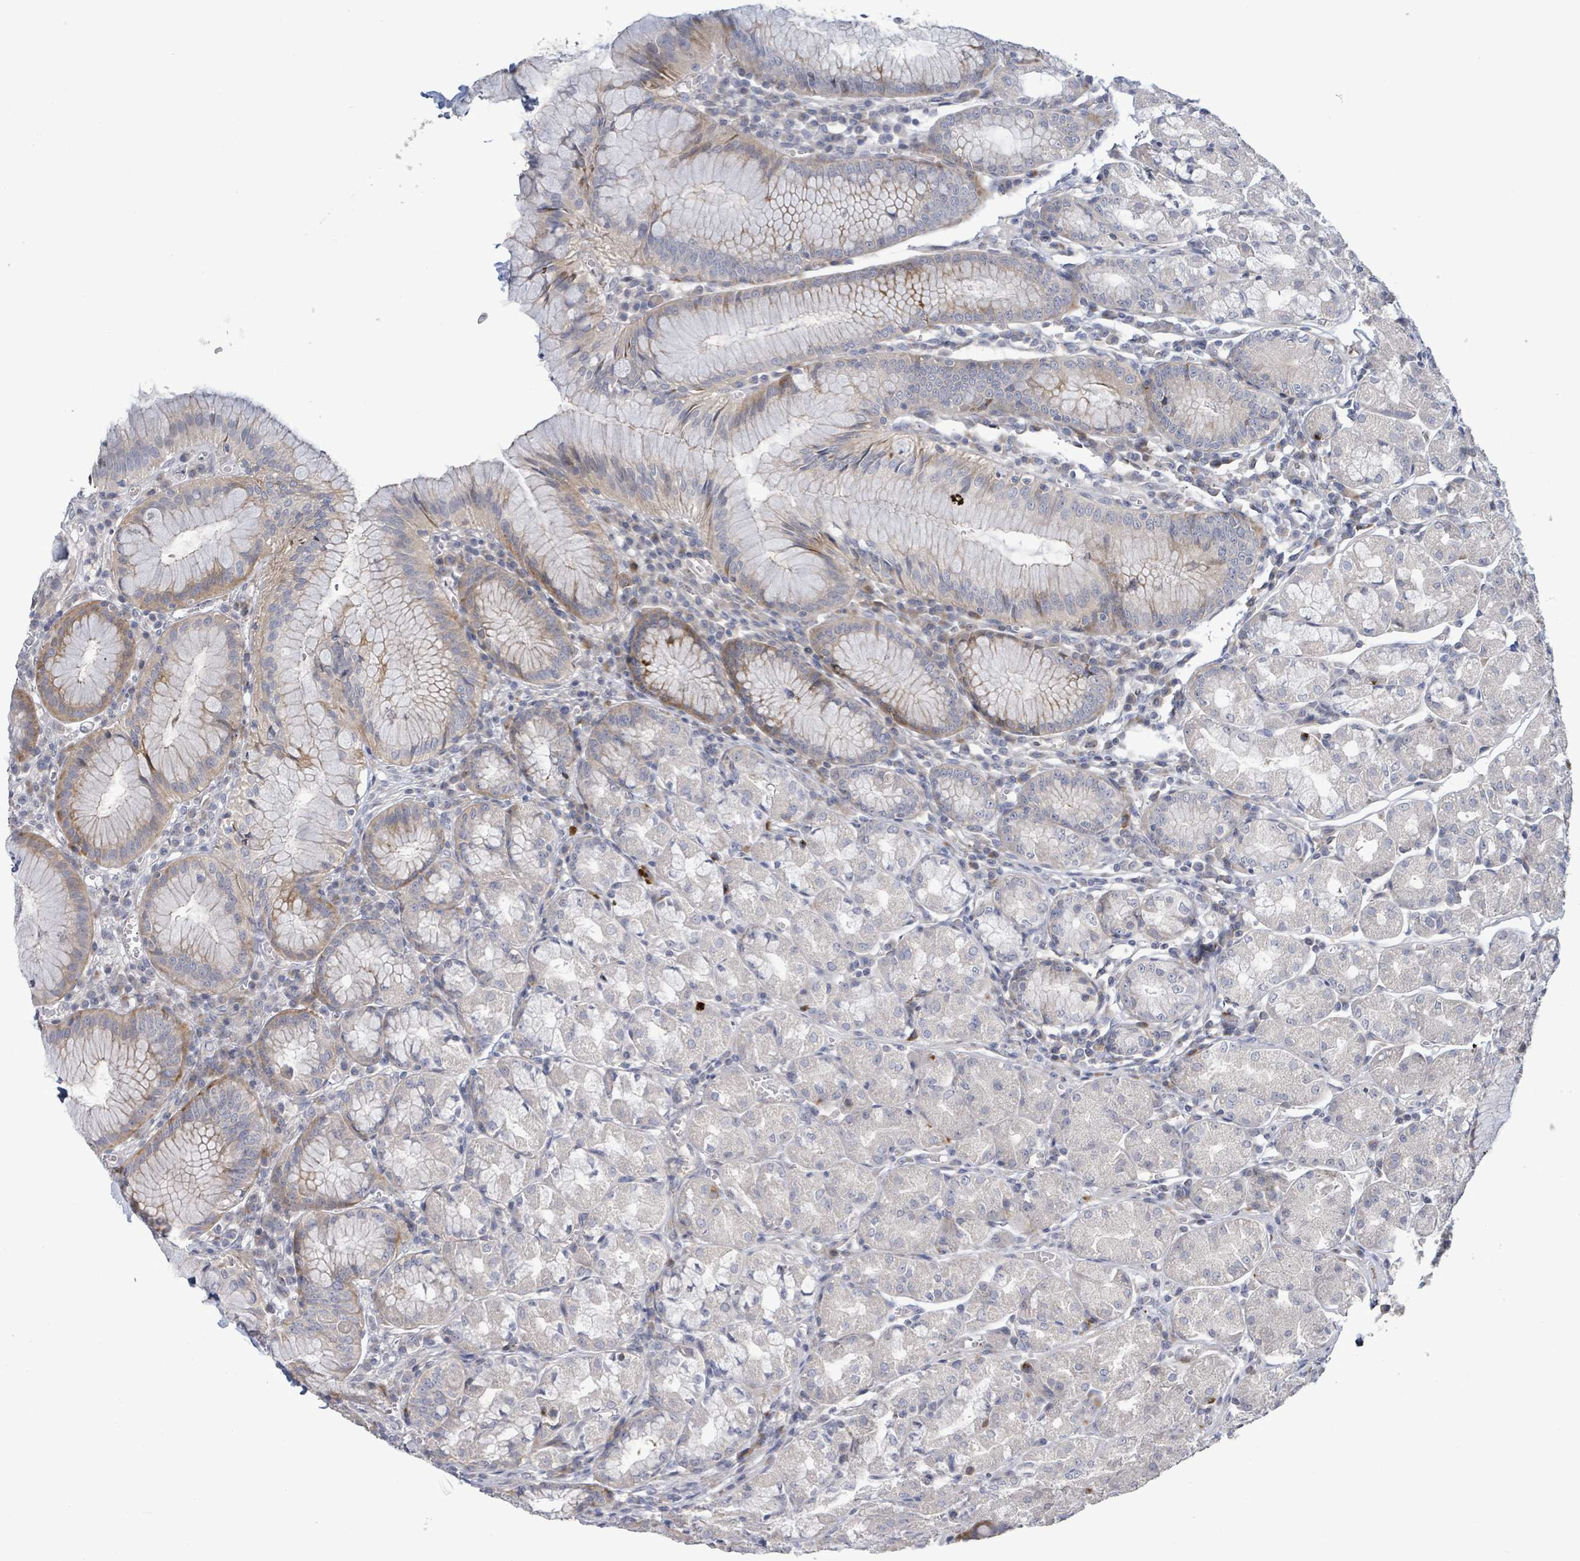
{"staining": {"intensity": "moderate", "quantity": "<25%", "location": "cytoplasmic/membranous"}, "tissue": "stomach", "cell_type": "Glandular cells", "image_type": "normal", "snomed": [{"axis": "morphology", "description": "Normal tissue, NOS"}, {"axis": "topography", "description": "Stomach"}], "caption": "A photomicrograph showing moderate cytoplasmic/membranous staining in about <25% of glandular cells in benign stomach, as visualized by brown immunohistochemical staining.", "gene": "LILRA4", "patient": {"sex": "male", "age": 55}}